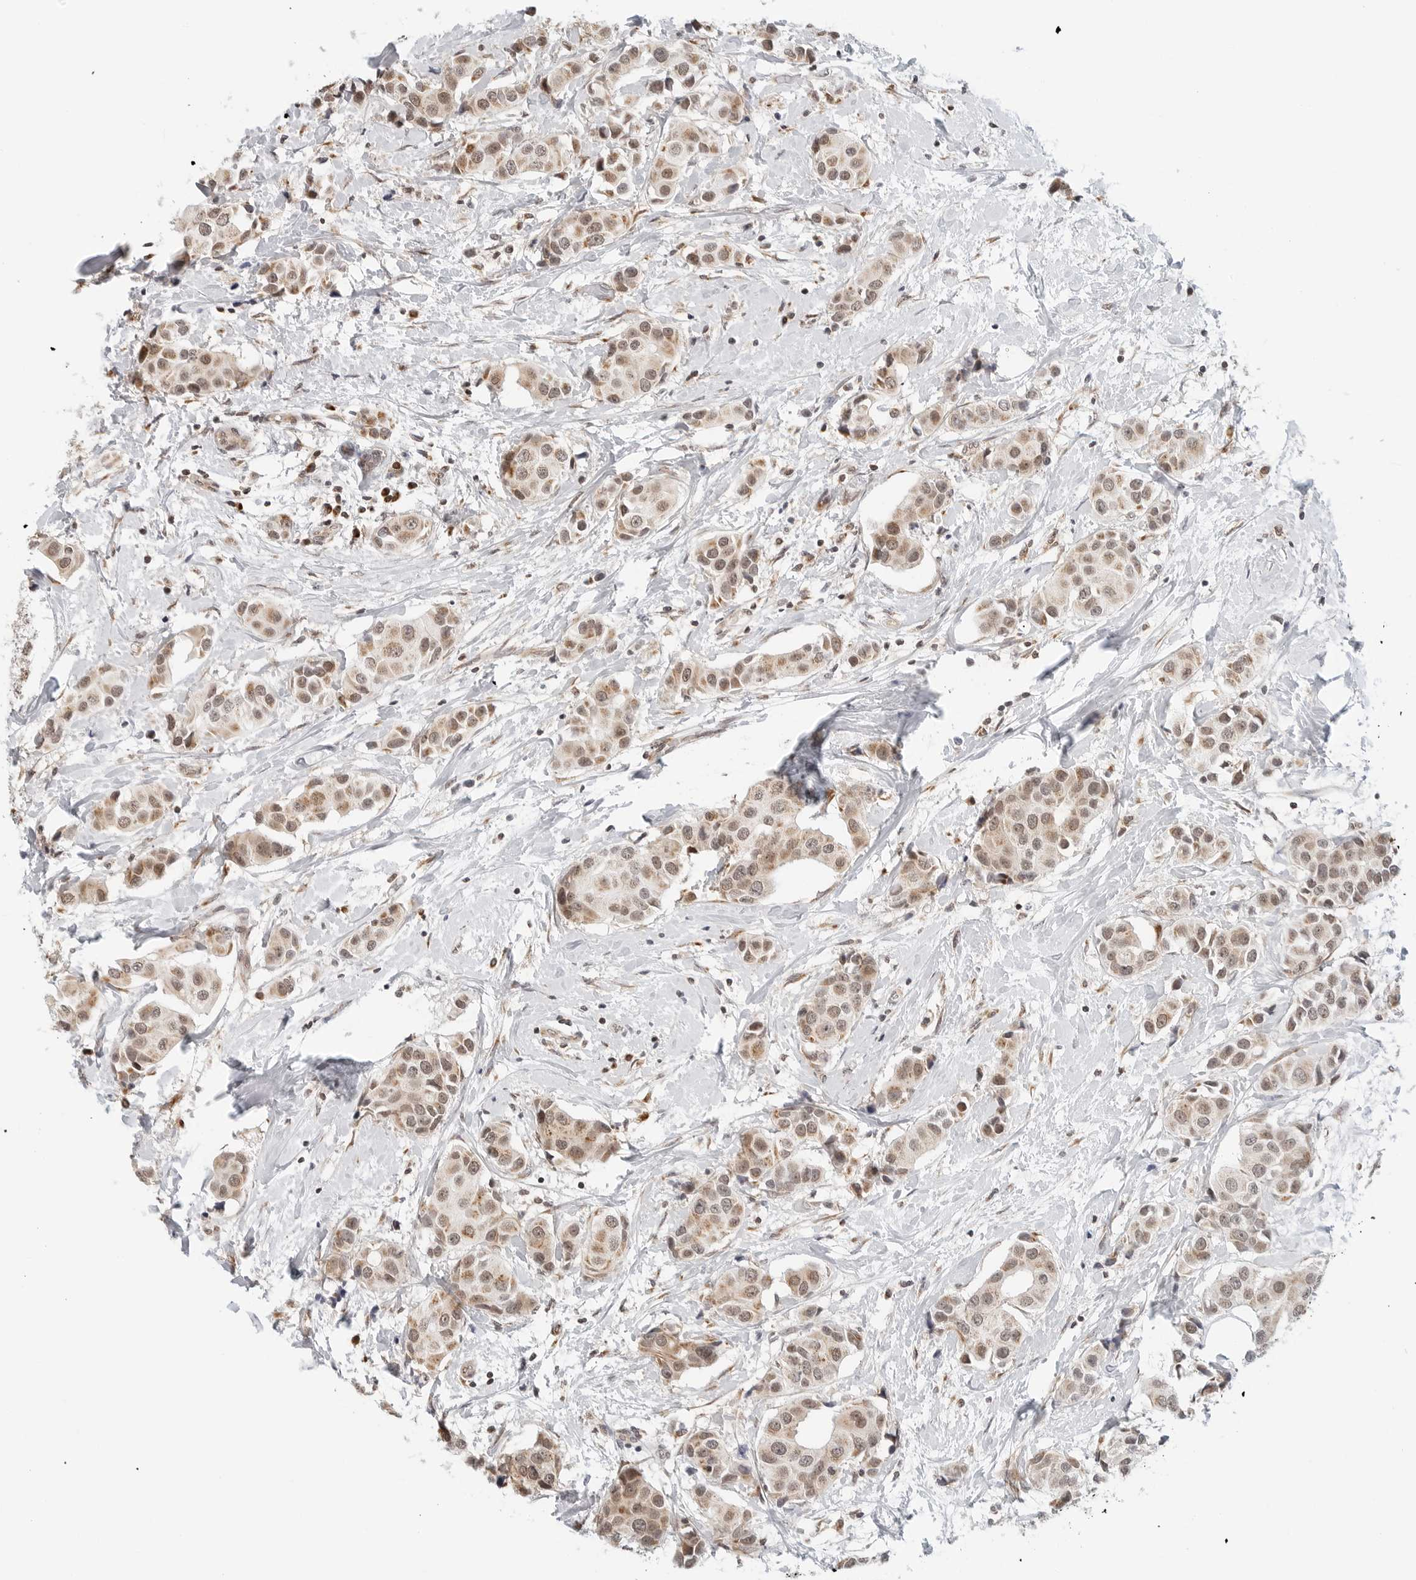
{"staining": {"intensity": "moderate", "quantity": ">75%", "location": "cytoplasmic/membranous,nuclear"}, "tissue": "breast cancer", "cell_type": "Tumor cells", "image_type": "cancer", "snomed": [{"axis": "morphology", "description": "Normal tissue, NOS"}, {"axis": "morphology", "description": "Duct carcinoma"}, {"axis": "topography", "description": "Breast"}], "caption": "Immunohistochemical staining of breast invasive ductal carcinoma demonstrates moderate cytoplasmic/membranous and nuclear protein staining in about >75% of tumor cells. (DAB IHC with brightfield microscopy, high magnification).", "gene": "POLR3GL", "patient": {"sex": "female", "age": 39}}